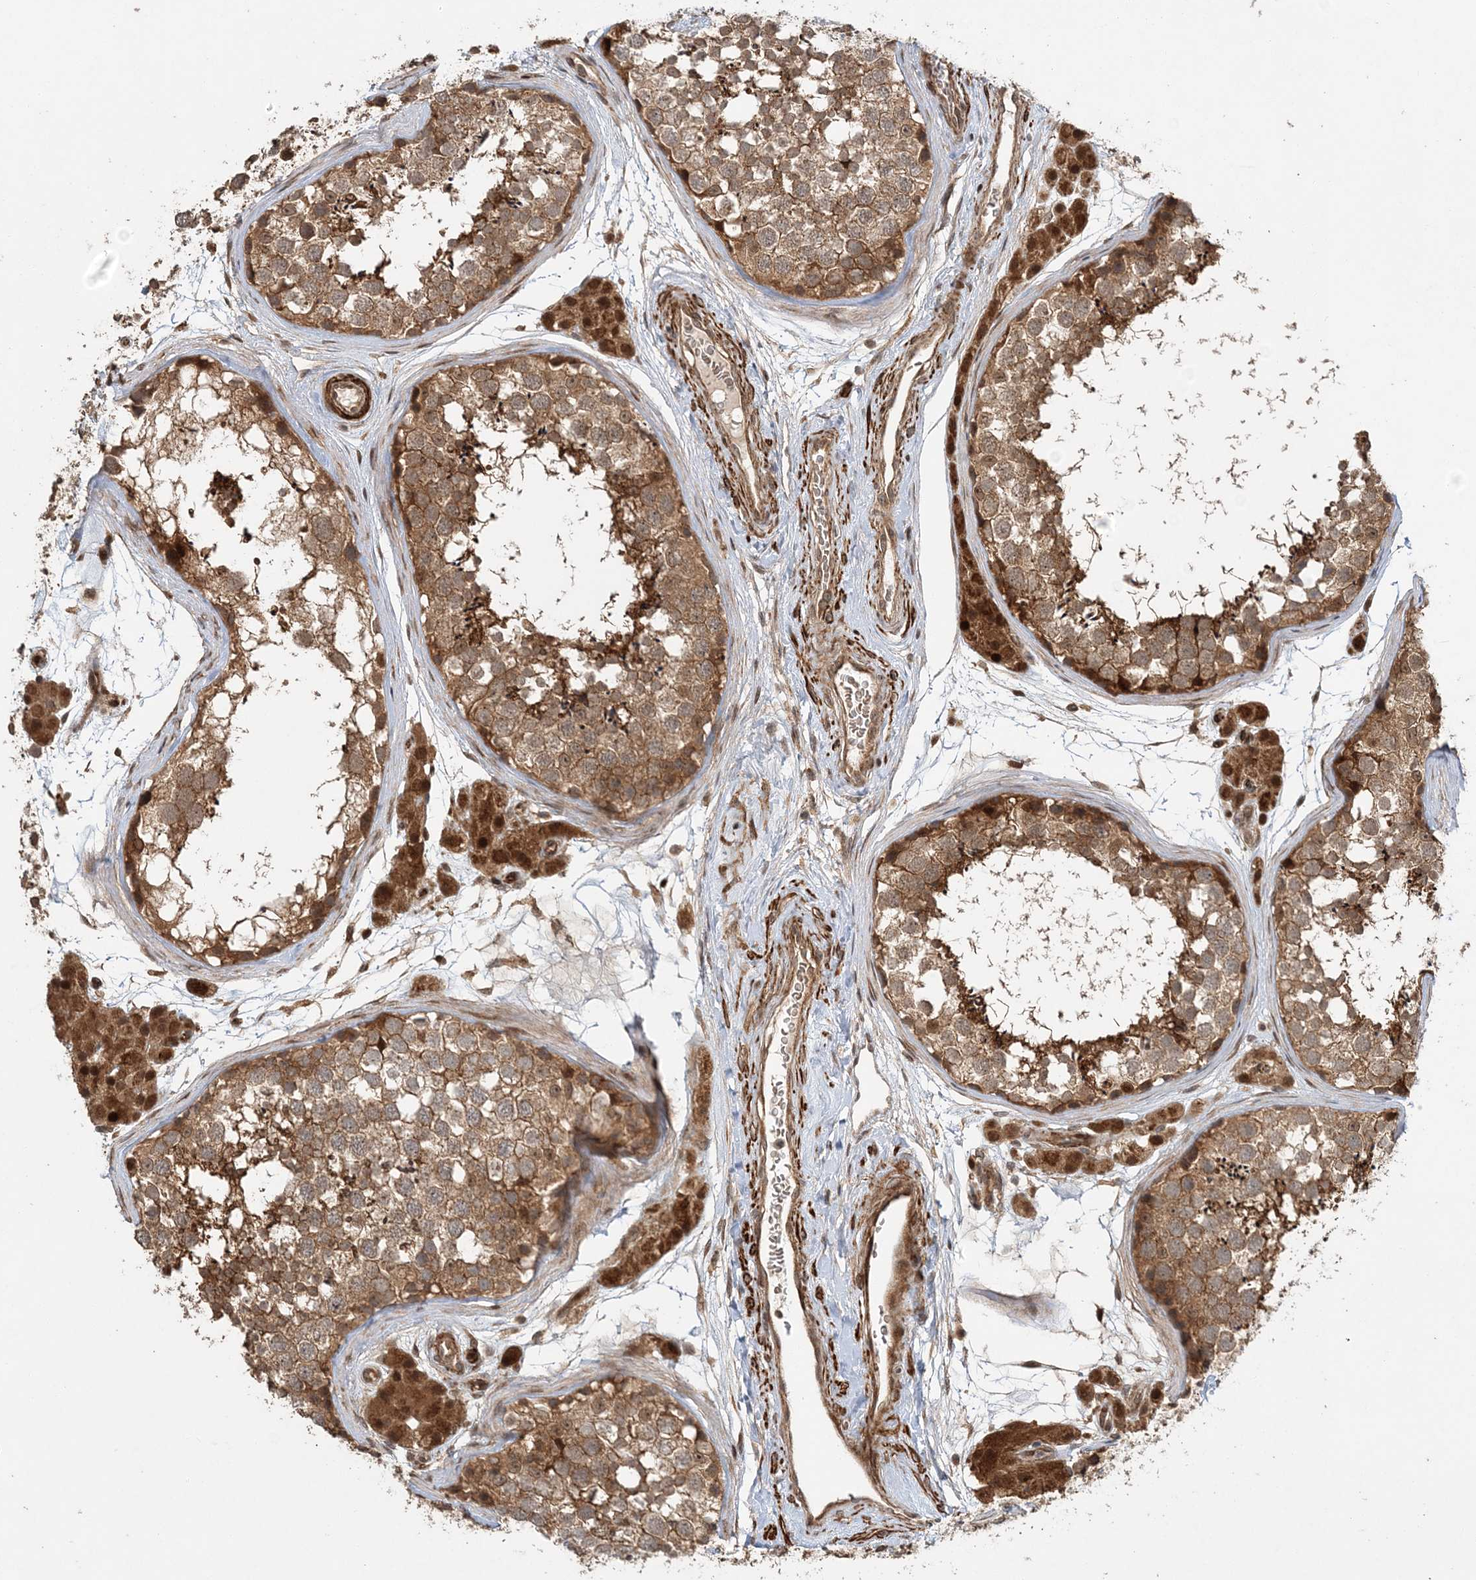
{"staining": {"intensity": "moderate", "quantity": ">75%", "location": "cytoplasmic/membranous,nuclear"}, "tissue": "testis", "cell_type": "Cells in seminiferous ducts", "image_type": "normal", "snomed": [{"axis": "morphology", "description": "Normal tissue, NOS"}, {"axis": "topography", "description": "Testis"}], "caption": "Immunohistochemical staining of normal human testis exhibits >75% levels of moderate cytoplasmic/membranous,nuclear protein staining in about >75% of cells in seminiferous ducts.", "gene": "UBTD2", "patient": {"sex": "male", "age": 56}}